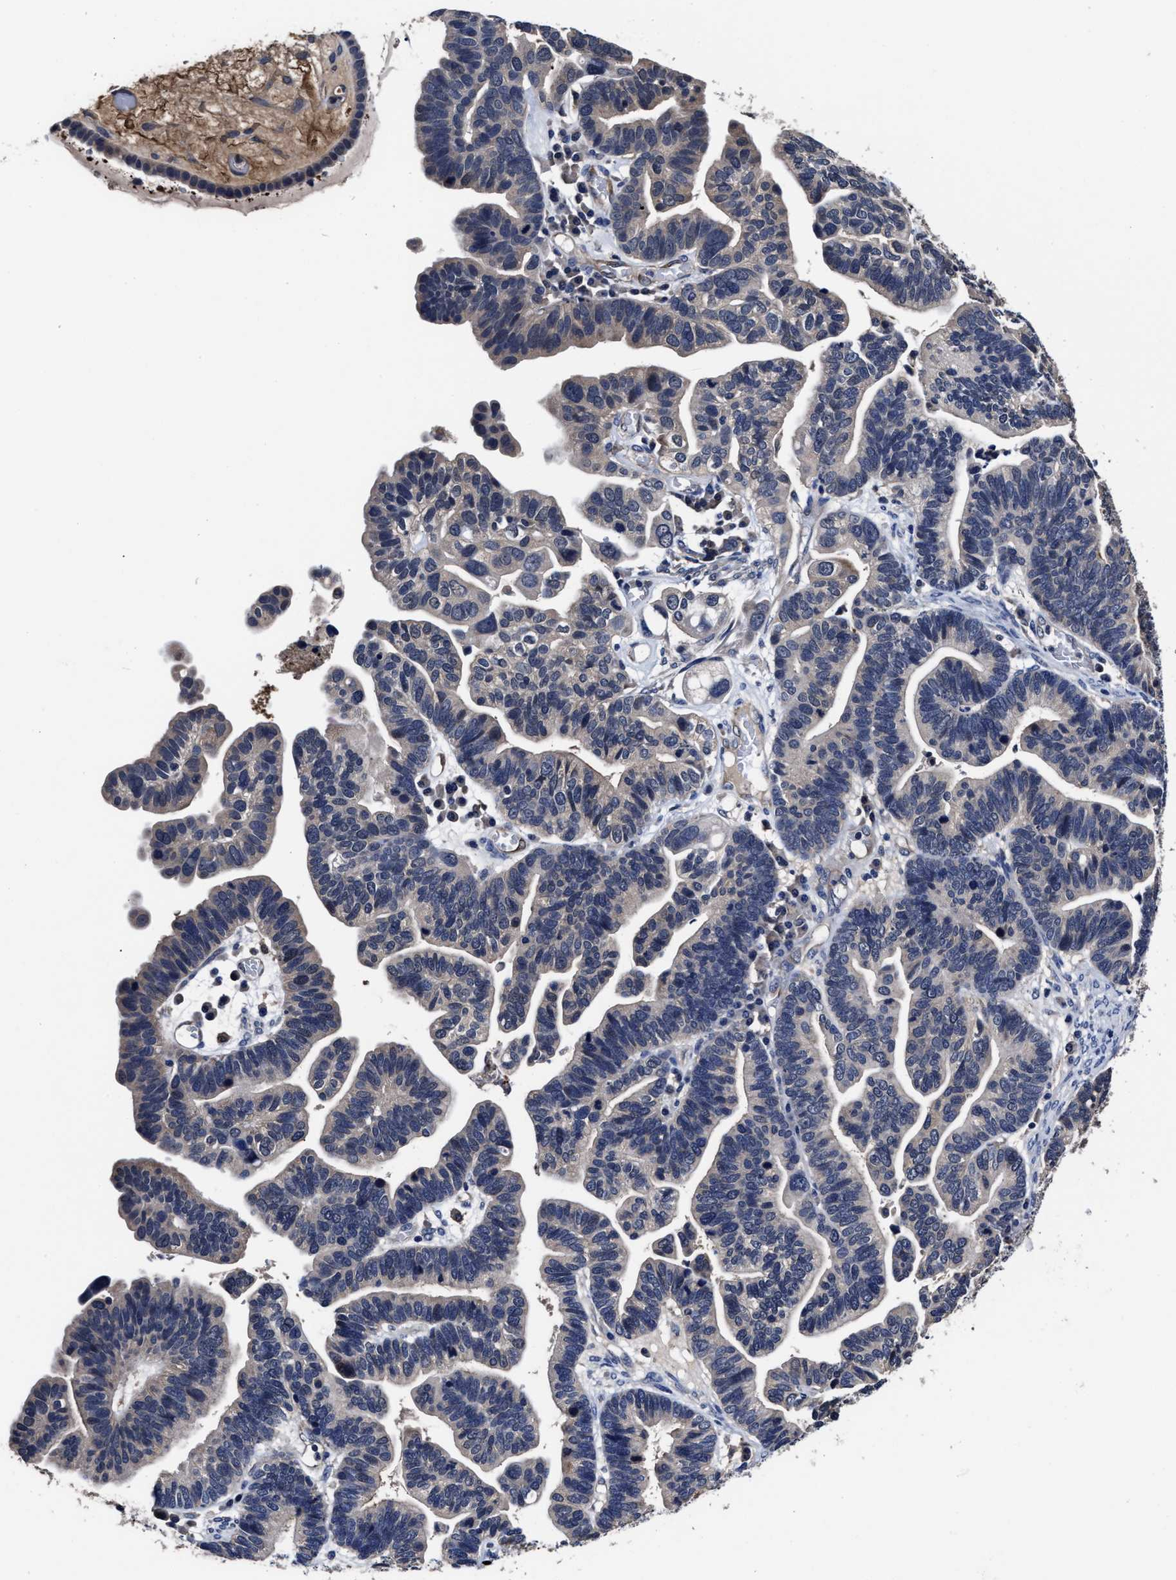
{"staining": {"intensity": "weak", "quantity": "<25%", "location": "cytoplasmic/membranous"}, "tissue": "ovarian cancer", "cell_type": "Tumor cells", "image_type": "cancer", "snomed": [{"axis": "morphology", "description": "Cystadenocarcinoma, serous, NOS"}, {"axis": "topography", "description": "Ovary"}], "caption": "Immunohistochemistry of human ovarian cancer (serous cystadenocarcinoma) shows no positivity in tumor cells.", "gene": "SOCS5", "patient": {"sex": "female", "age": 56}}